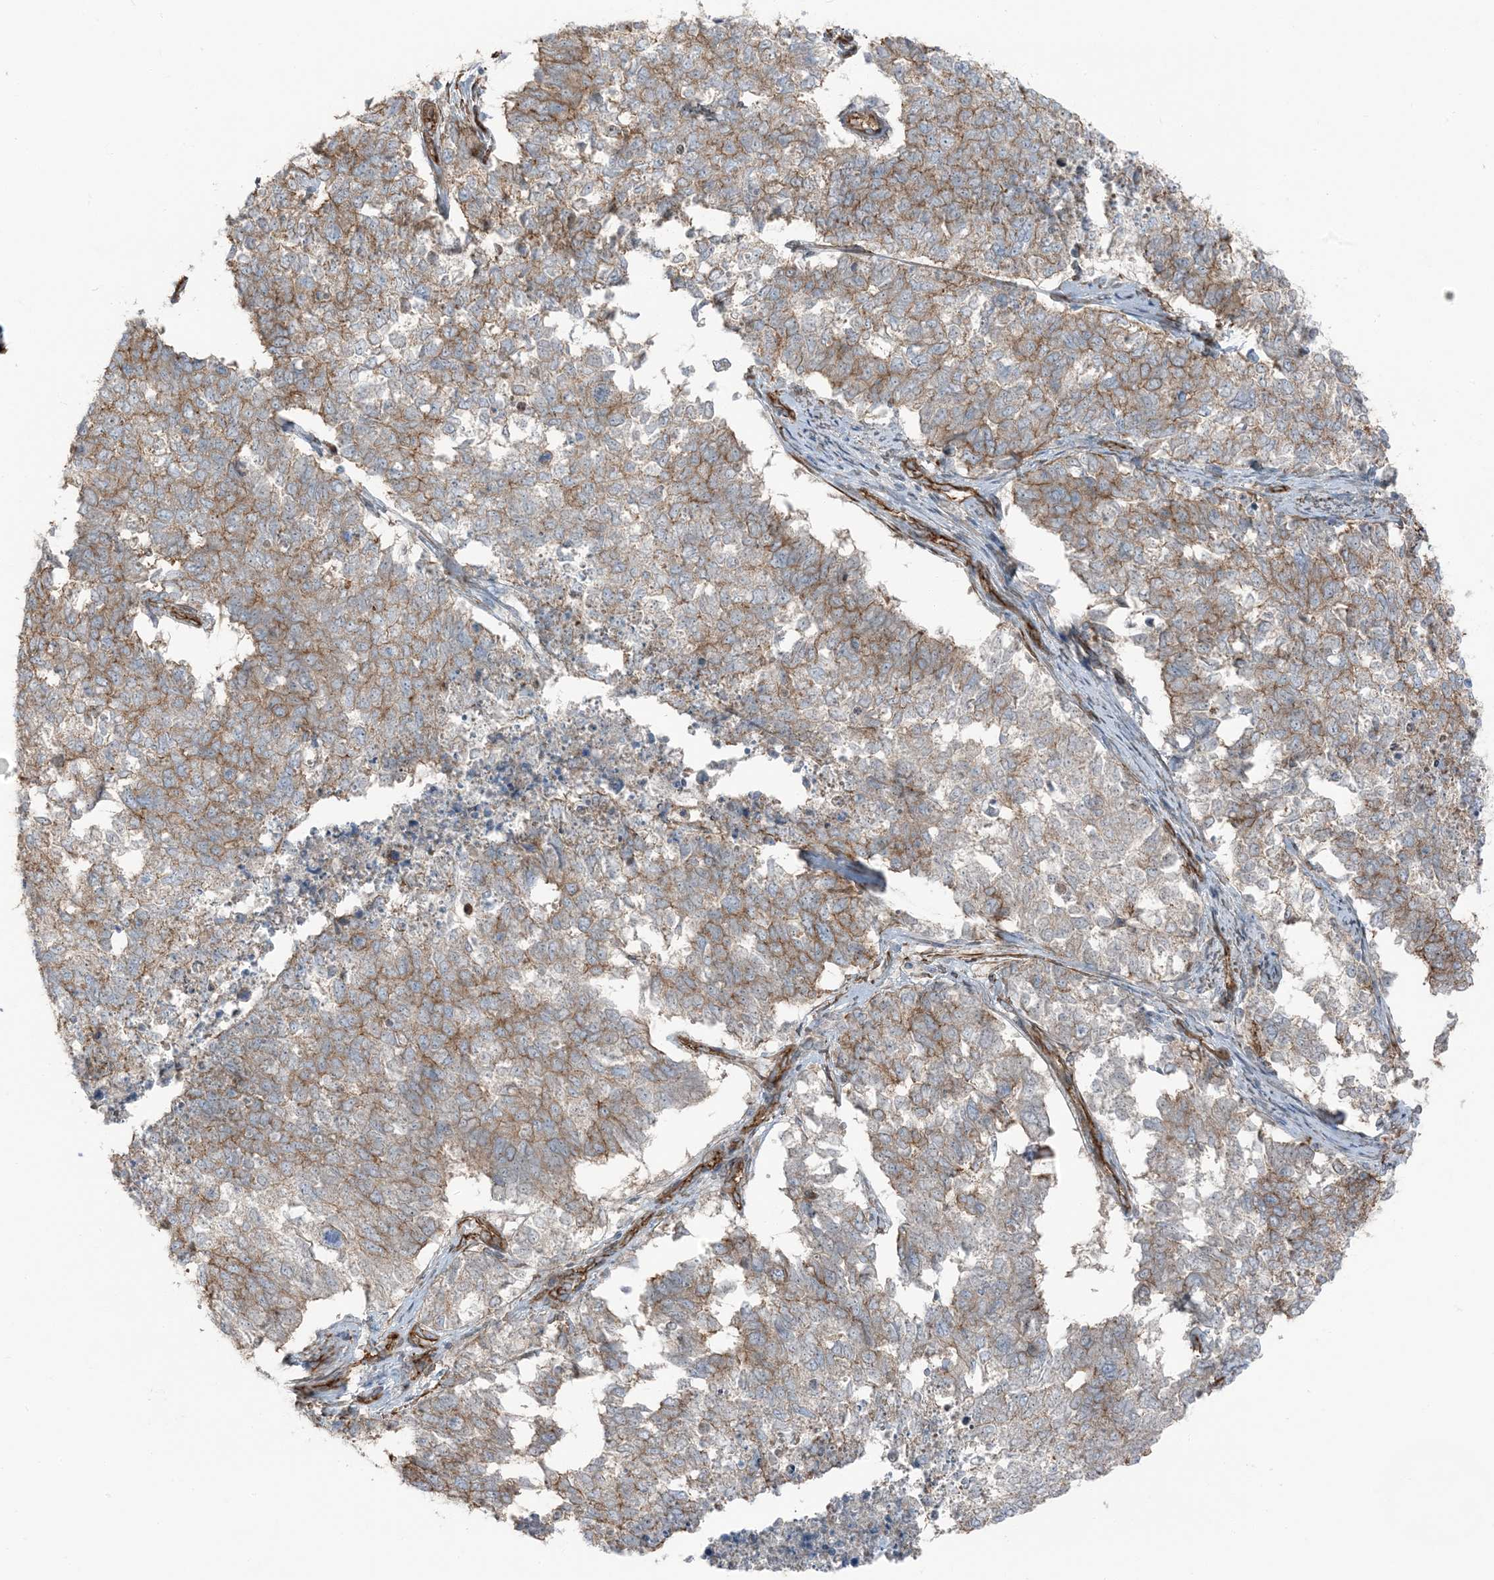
{"staining": {"intensity": "moderate", "quantity": ">75%", "location": "cytoplasmic/membranous"}, "tissue": "cervical cancer", "cell_type": "Tumor cells", "image_type": "cancer", "snomed": [{"axis": "morphology", "description": "Squamous cell carcinoma, NOS"}, {"axis": "topography", "description": "Cervix"}], "caption": "Immunohistochemistry staining of cervical cancer, which exhibits medium levels of moderate cytoplasmic/membranous positivity in about >75% of tumor cells indicating moderate cytoplasmic/membranous protein positivity. The staining was performed using DAB (3,3'-diaminobenzidine) (brown) for protein detection and nuclei were counterstained in hematoxylin (blue).", "gene": "ZFP90", "patient": {"sex": "female", "age": 63}}